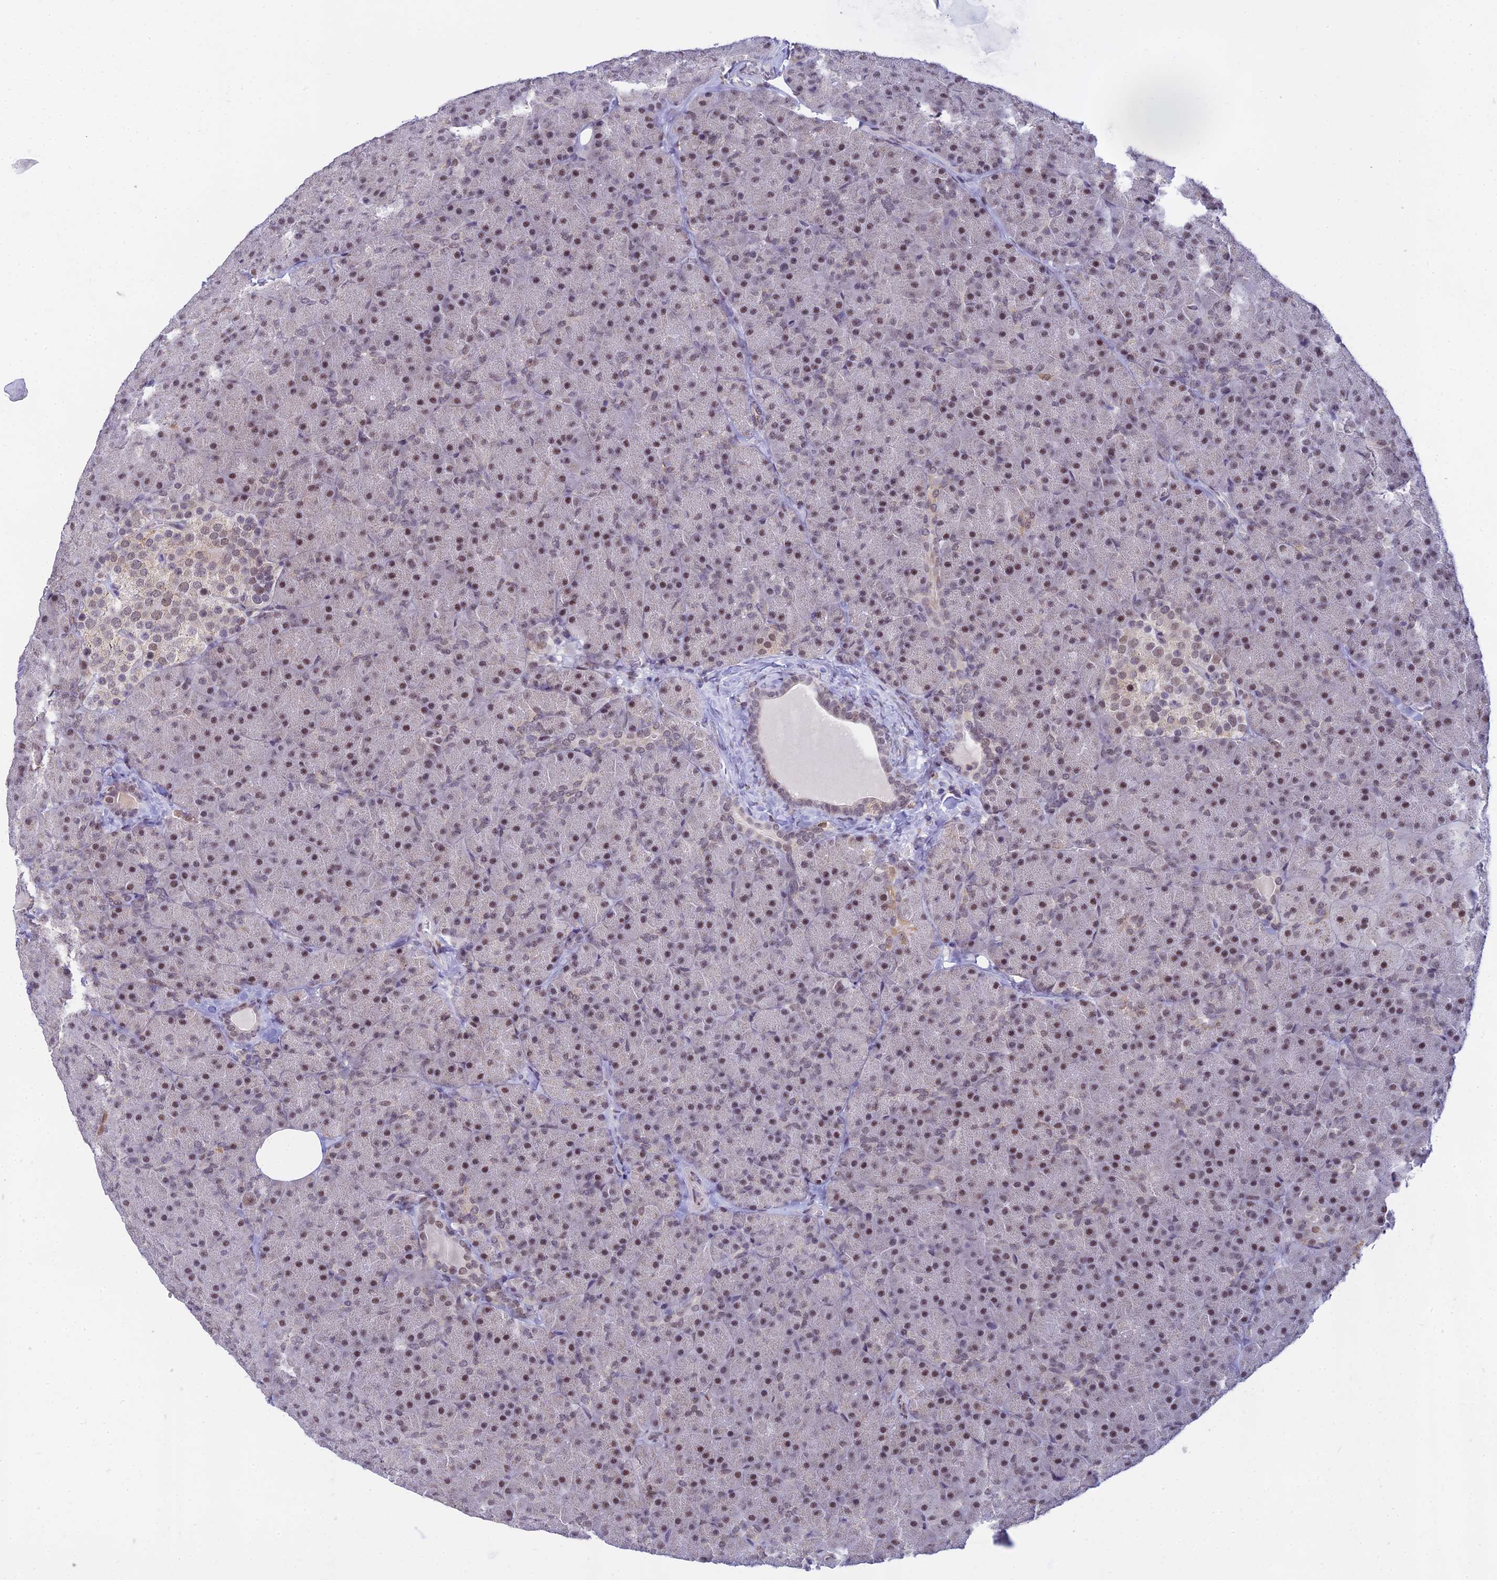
{"staining": {"intensity": "moderate", "quantity": ">75%", "location": "nuclear"}, "tissue": "pancreas", "cell_type": "Exocrine glandular cells", "image_type": "normal", "snomed": [{"axis": "morphology", "description": "Normal tissue, NOS"}, {"axis": "topography", "description": "Pancreas"}], "caption": "Immunohistochemistry (DAB (3,3'-diaminobenzidine)) staining of unremarkable pancreas displays moderate nuclear protein expression in approximately >75% of exocrine glandular cells.", "gene": "C2orf49", "patient": {"sex": "male", "age": 36}}